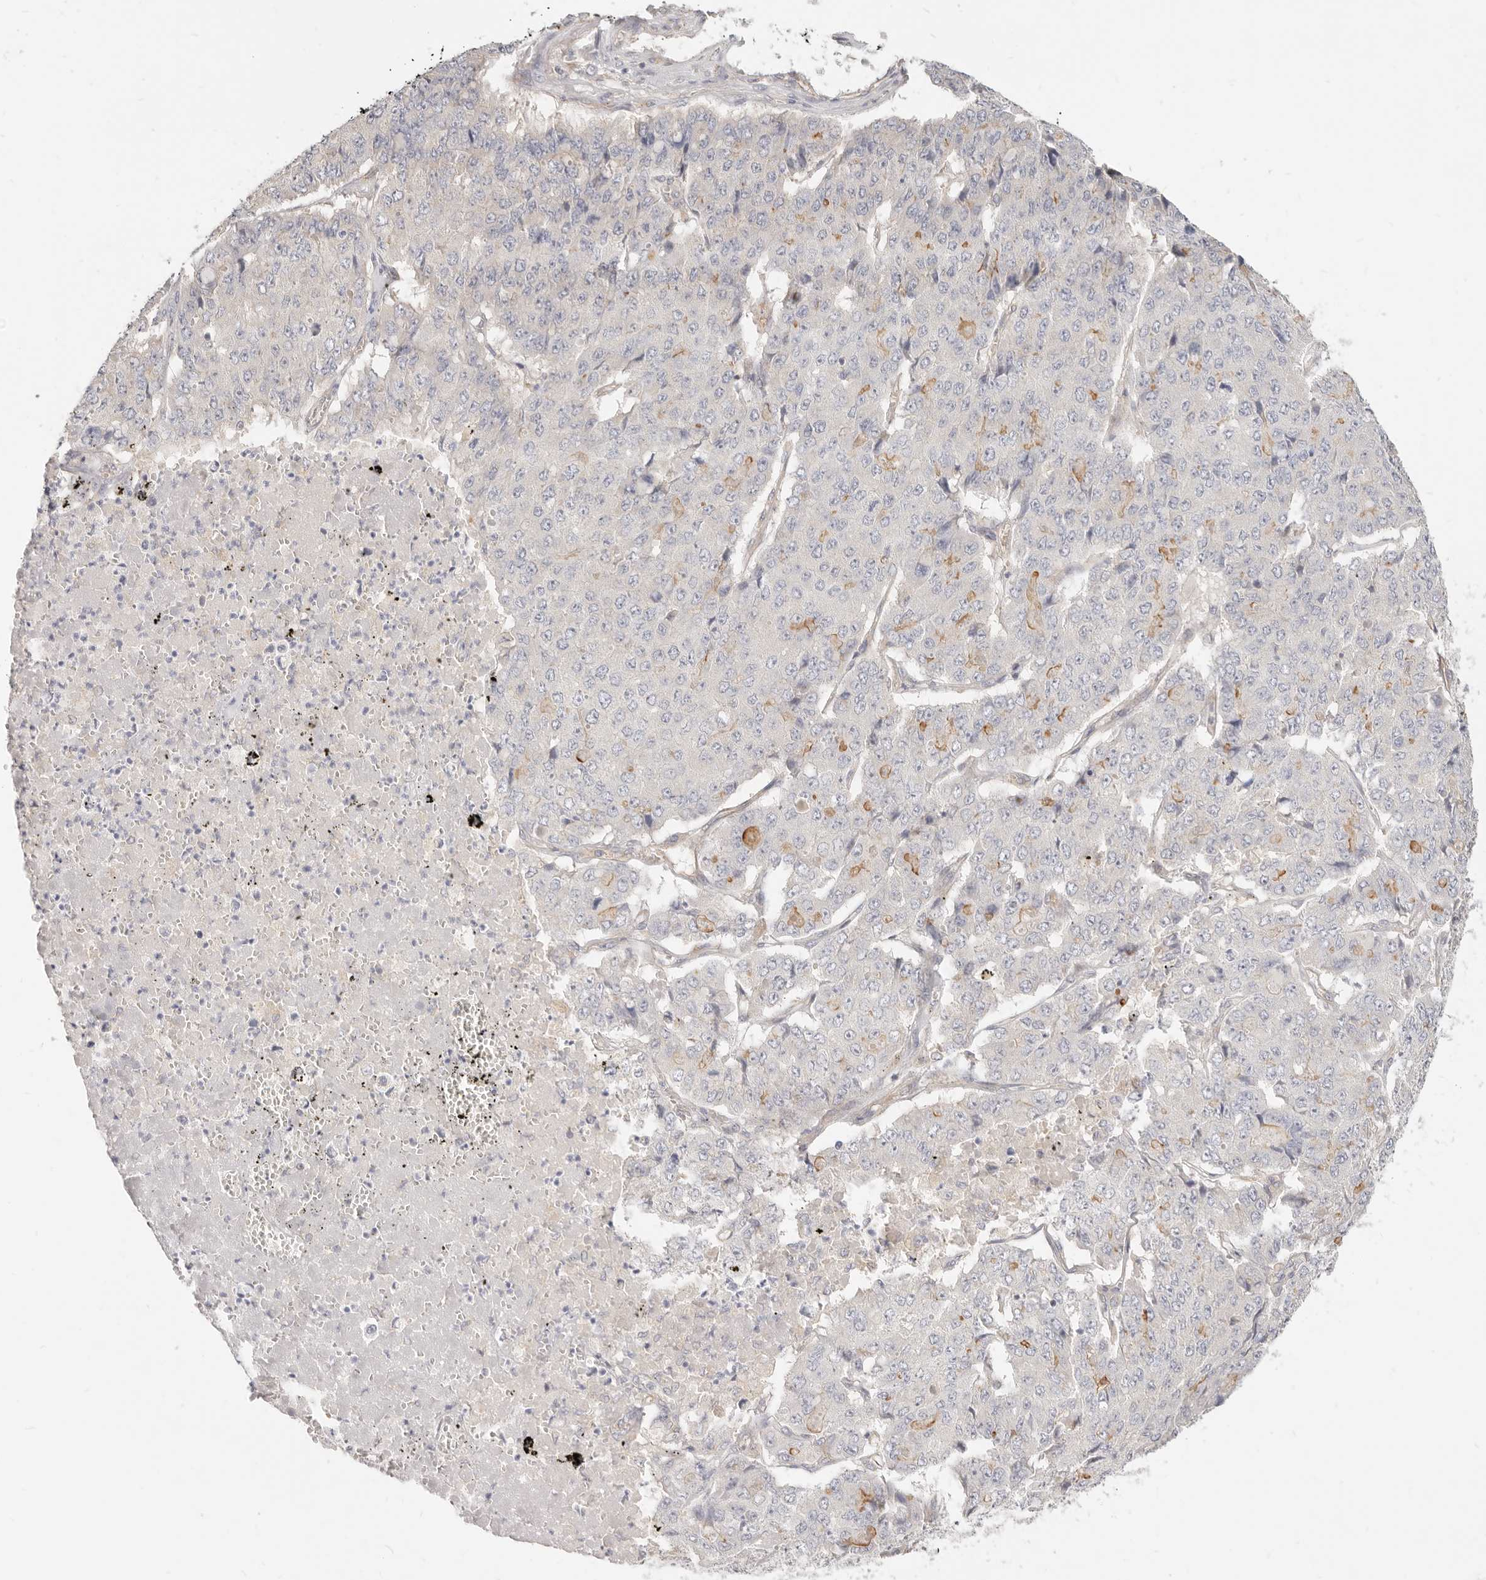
{"staining": {"intensity": "moderate", "quantity": "<25%", "location": "cytoplasmic/membranous"}, "tissue": "pancreatic cancer", "cell_type": "Tumor cells", "image_type": "cancer", "snomed": [{"axis": "morphology", "description": "Adenocarcinoma, NOS"}, {"axis": "topography", "description": "Pancreas"}], "caption": "Protein expression analysis of human adenocarcinoma (pancreatic) reveals moderate cytoplasmic/membranous expression in about <25% of tumor cells.", "gene": "LTB4R2", "patient": {"sex": "male", "age": 50}}